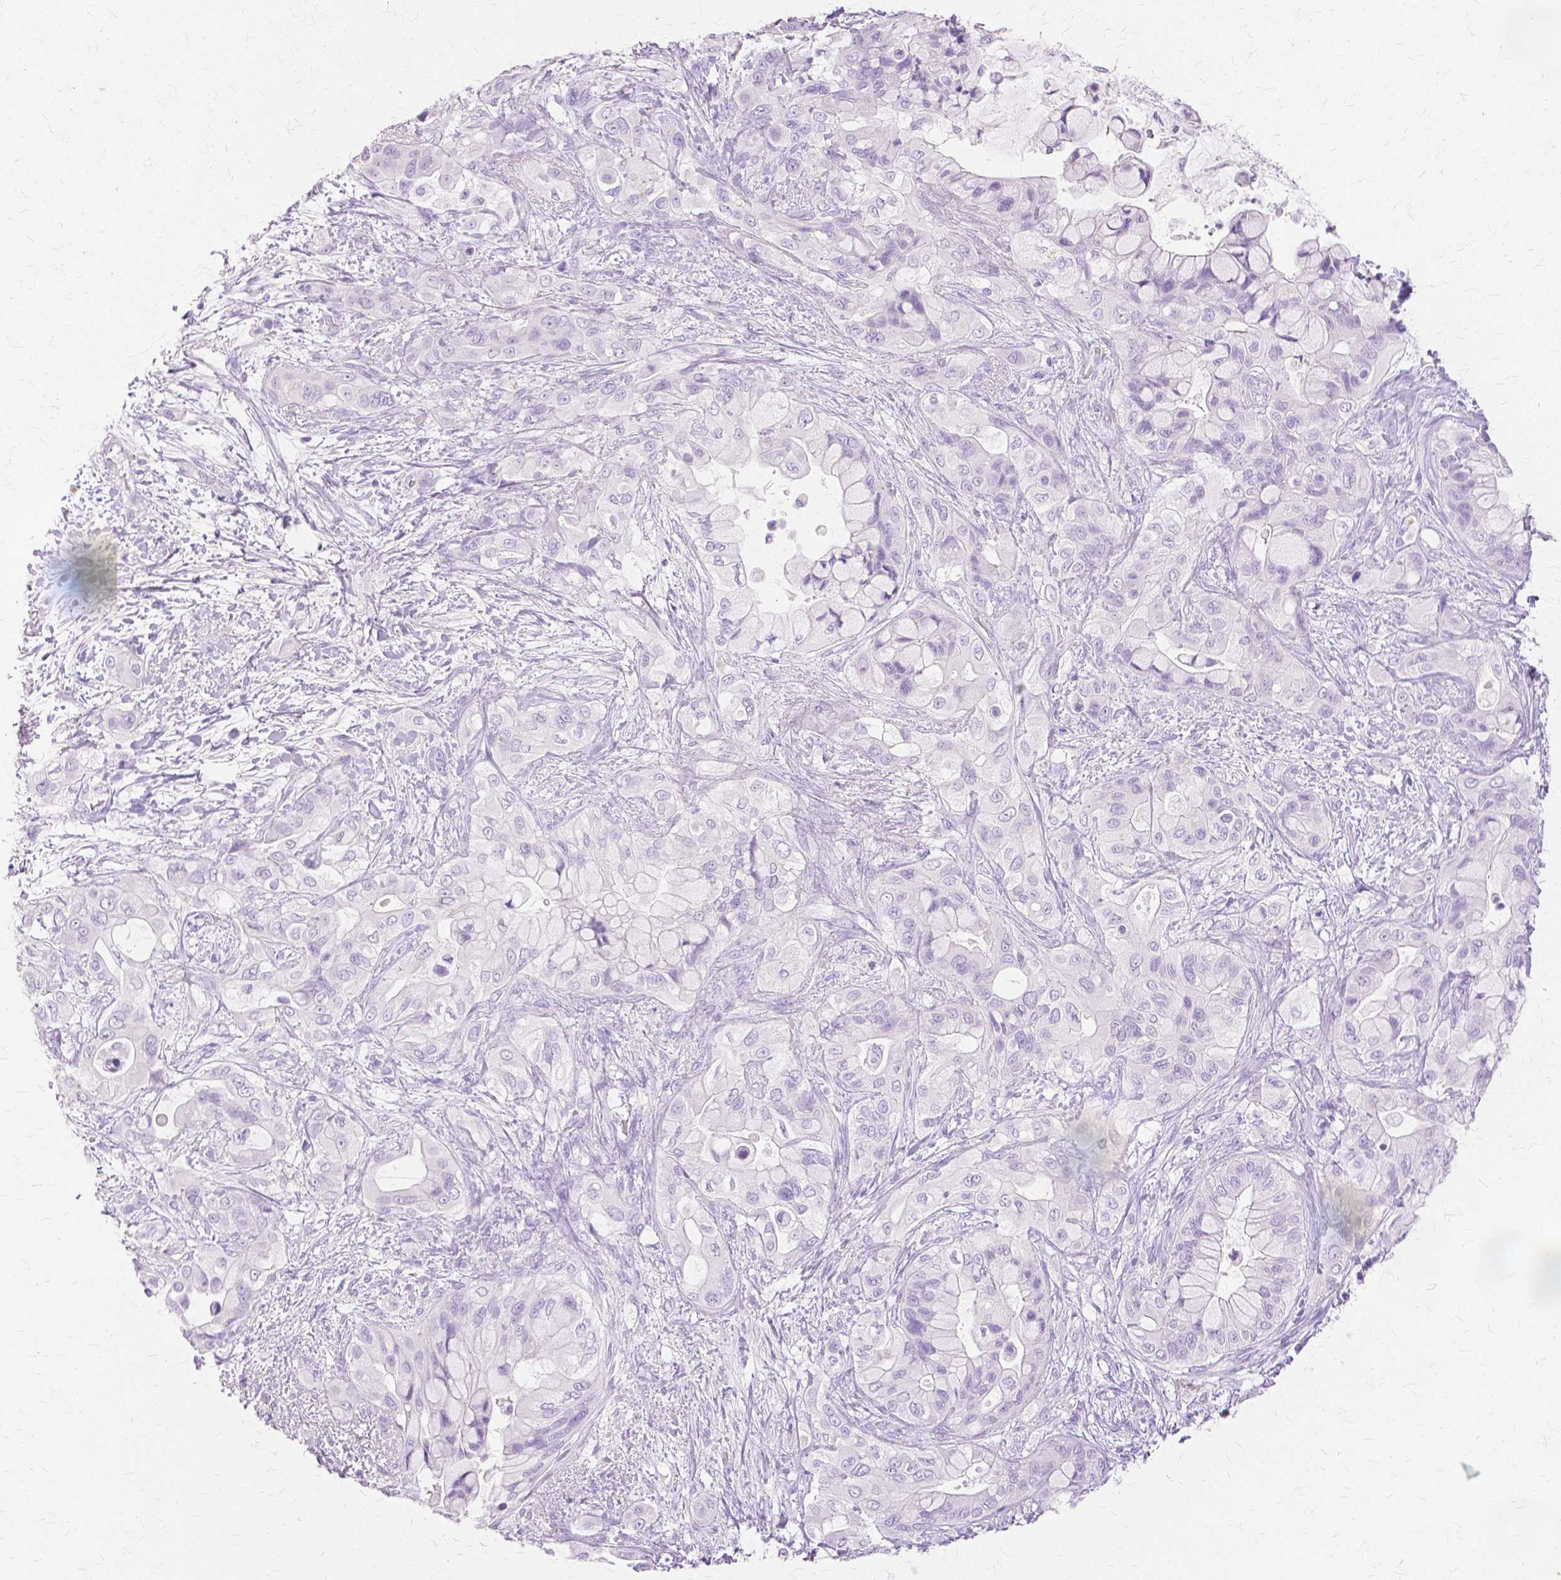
{"staining": {"intensity": "negative", "quantity": "none", "location": "none"}, "tissue": "pancreatic cancer", "cell_type": "Tumor cells", "image_type": "cancer", "snomed": [{"axis": "morphology", "description": "Adenocarcinoma, NOS"}, {"axis": "topography", "description": "Pancreas"}], "caption": "IHC micrograph of neoplastic tissue: adenocarcinoma (pancreatic) stained with DAB (3,3'-diaminobenzidine) demonstrates no significant protein positivity in tumor cells.", "gene": "TGM1", "patient": {"sex": "male", "age": 71}}